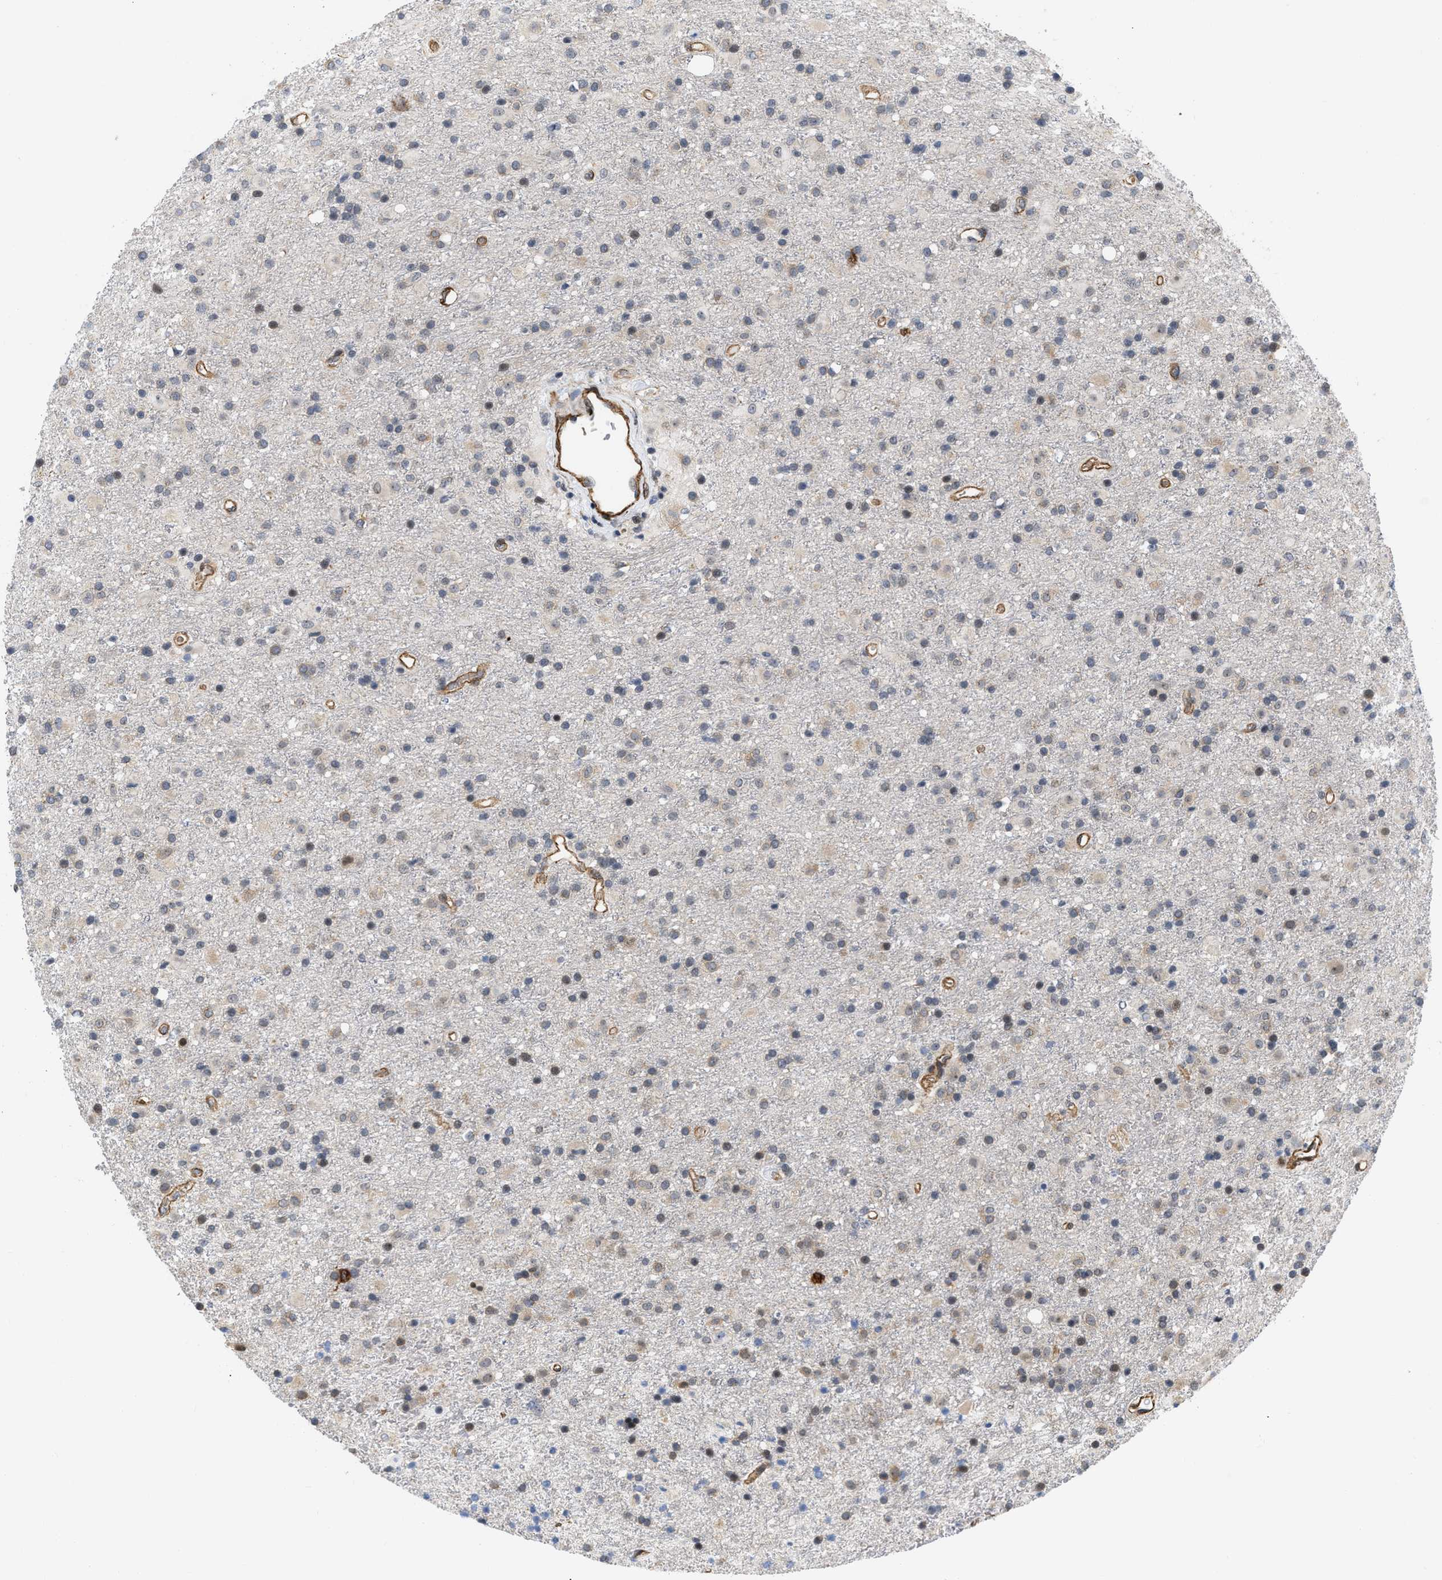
{"staining": {"intensity": "weak", "quantity": "25%-75%", "location": "cytoplasmic/membranous,nuclear"}, "tissue": "glioma", "cell_type": "Tumor cells", "image_type": "cancer", "snomed": [{"axis": "morphology", "description": "Glioma, malignant, Low grade"}, {"axis": "topography", "description": "Brain"}], "caption": "Immunohistochemistry of glioma displays low levels of weak cytoplasmic/membranous and nuclear expression in approximately 25%-75% of tumor cells. The protein is stained brown, and the nuclei are stained in blue (DAB (3,3'-diaminobenzidine) IHC with brightfield microscopy, high magnification).", "gene": "GPRASP2", "patient": {"sex": "male", "age": 65}}